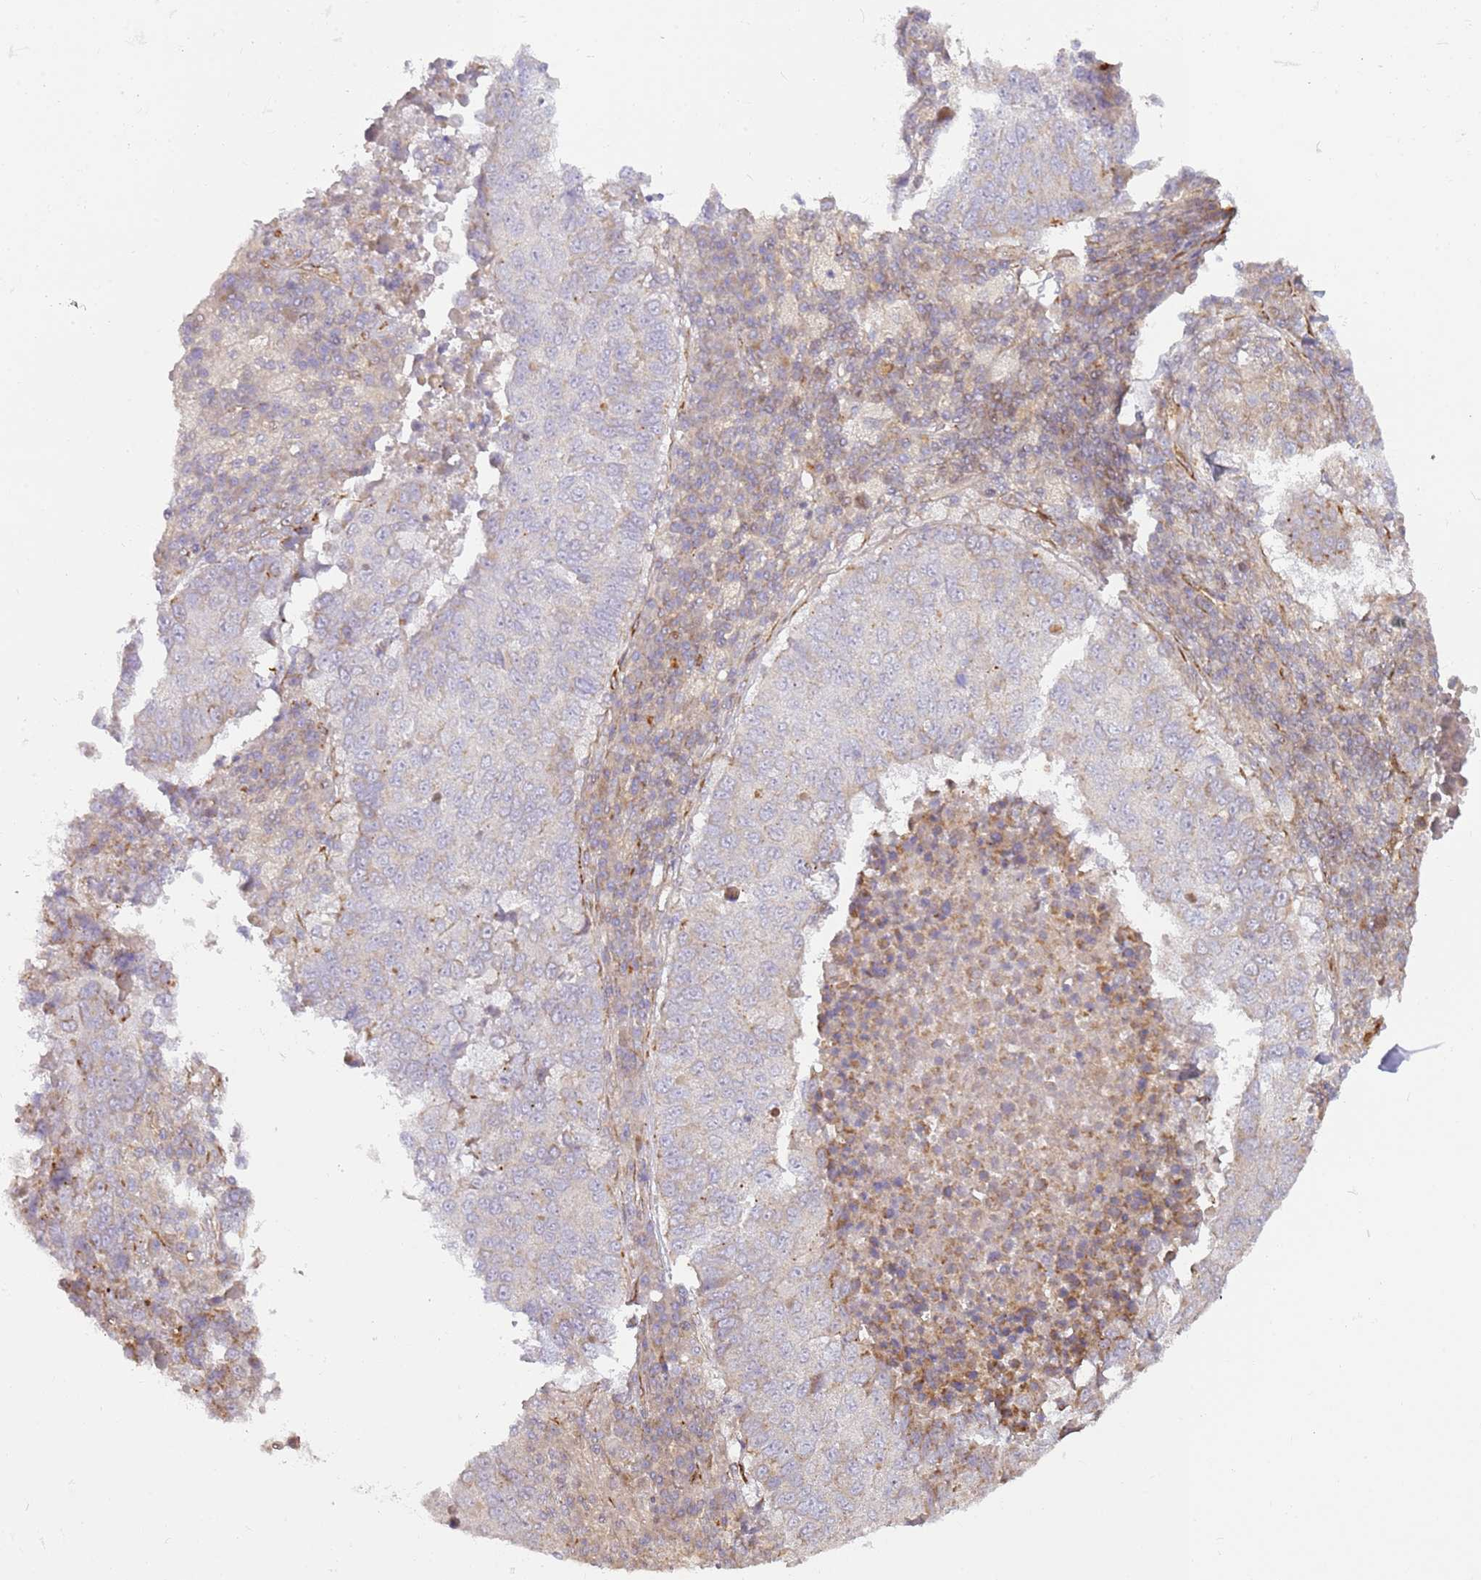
{"staining": {"intensity": "weak", "quantity": "<25%", "location": "cytoplasmic/membranous"}, "tissue": "lung cancer", "cell_type": "Tumor cells", "image_type": "cancer", "snomed": [{"axis": "morphology", "description": "Squamous cell carcinoma, NOS"}, {"axis": "topography", "description": "Lung"}], "caption": "There is no significant positivity in tumor cells of lung cancer (squamous cell carcinoma). (Brightfield microscopy of DAB immunohistochemistry at high magnification).", "gene": "GRAP", "patient": {"sex": "male", "age": 73}}